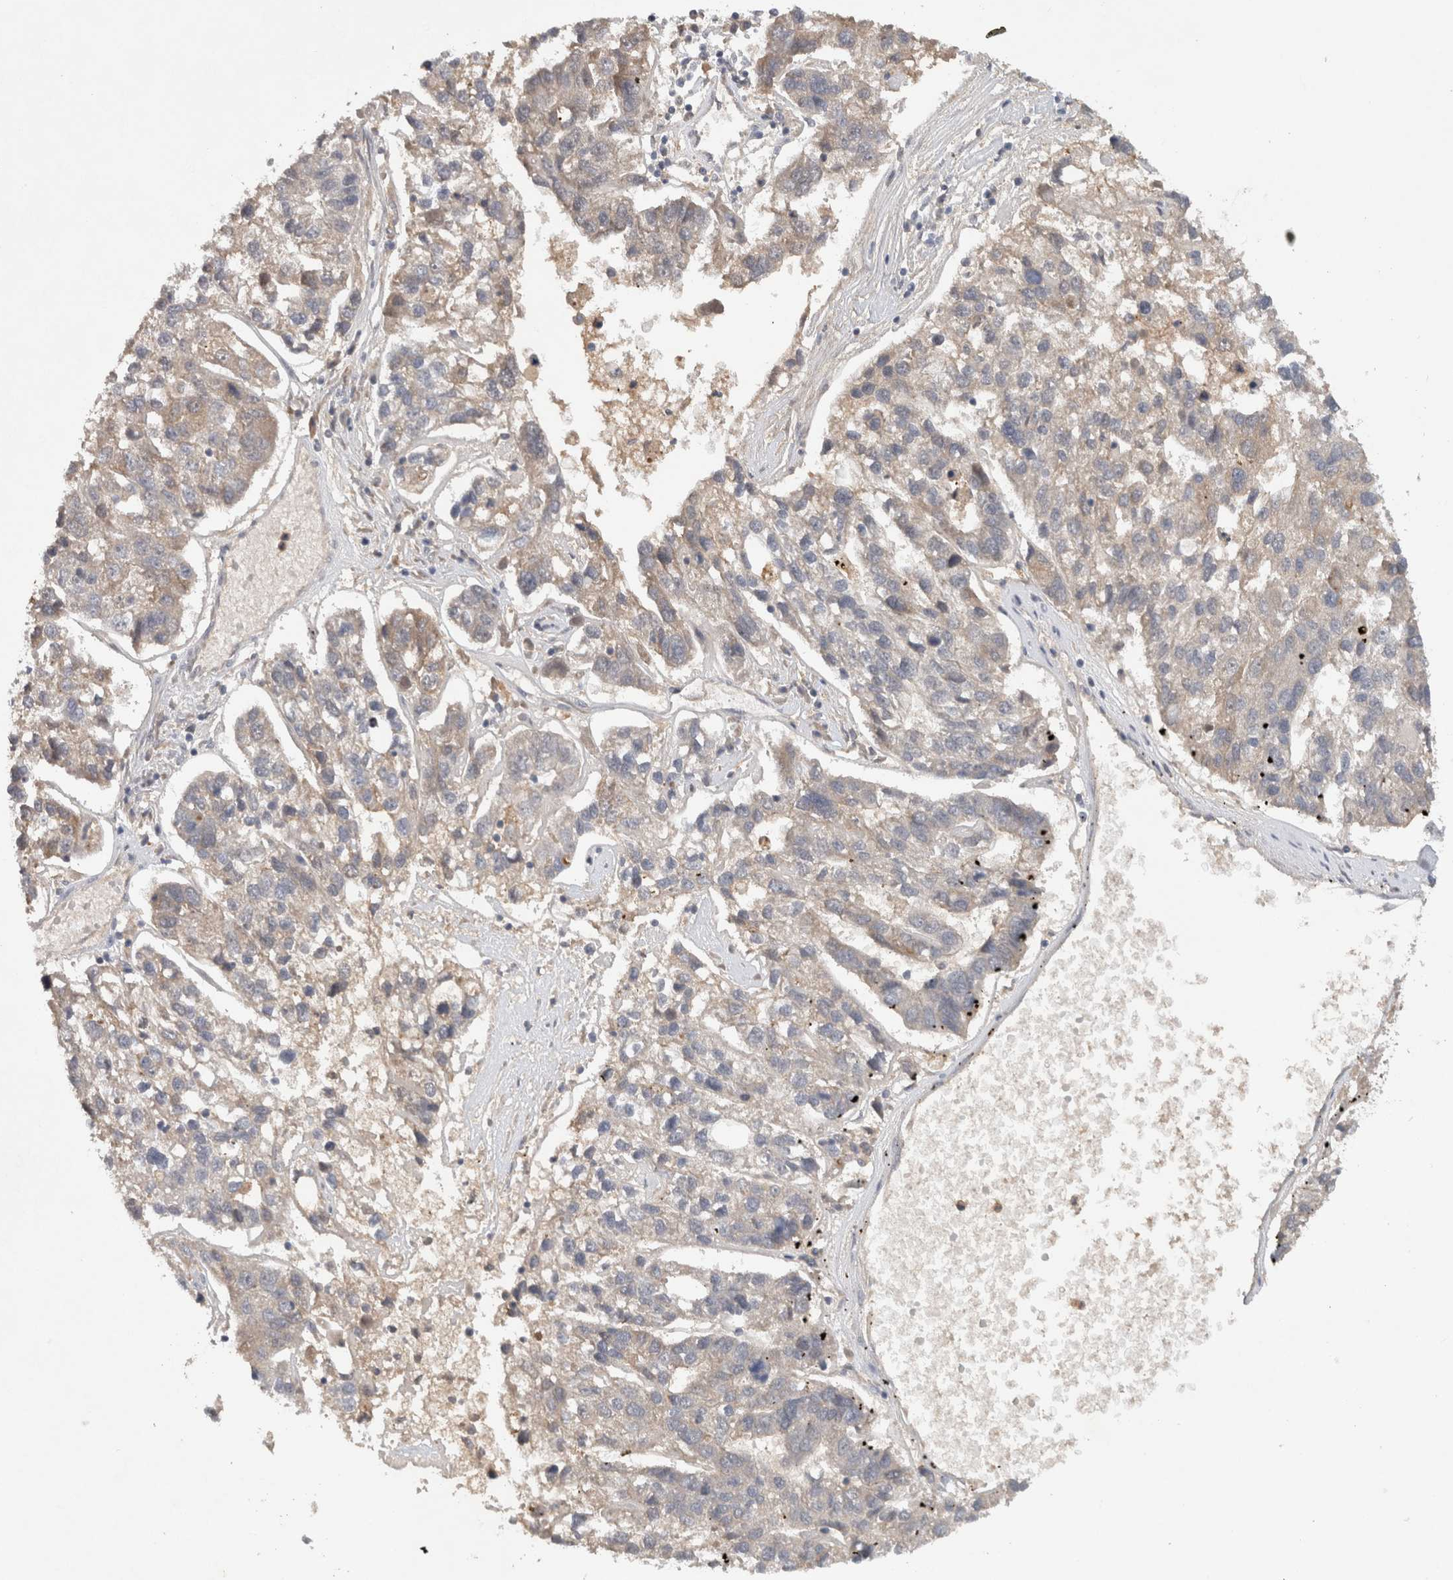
{"staining": {"intensity": "weak", "quantity": "25%-75%", "location": "cytoplasmic/membranous"}, "tissue": "pancreatic cancer", "cell_type": "Tumor cells", "image_type": "cancer", "snomed": [{"axis": "morphology", "description": "Adenocarcinoma, NOS"}, {"axis": "topography", "description": "Pancreas"}], "caption": "Pancreatic adenocarcinoma stained with immunohistochemistry exhibits weak cytoplasmic/membranous staining in about 25%-75% of tumor cells. (DAB = brown stain, brightfield microscopy at high magnification).", "gene": "HEXD", "patient": {"sex": "female", "age": 61}}